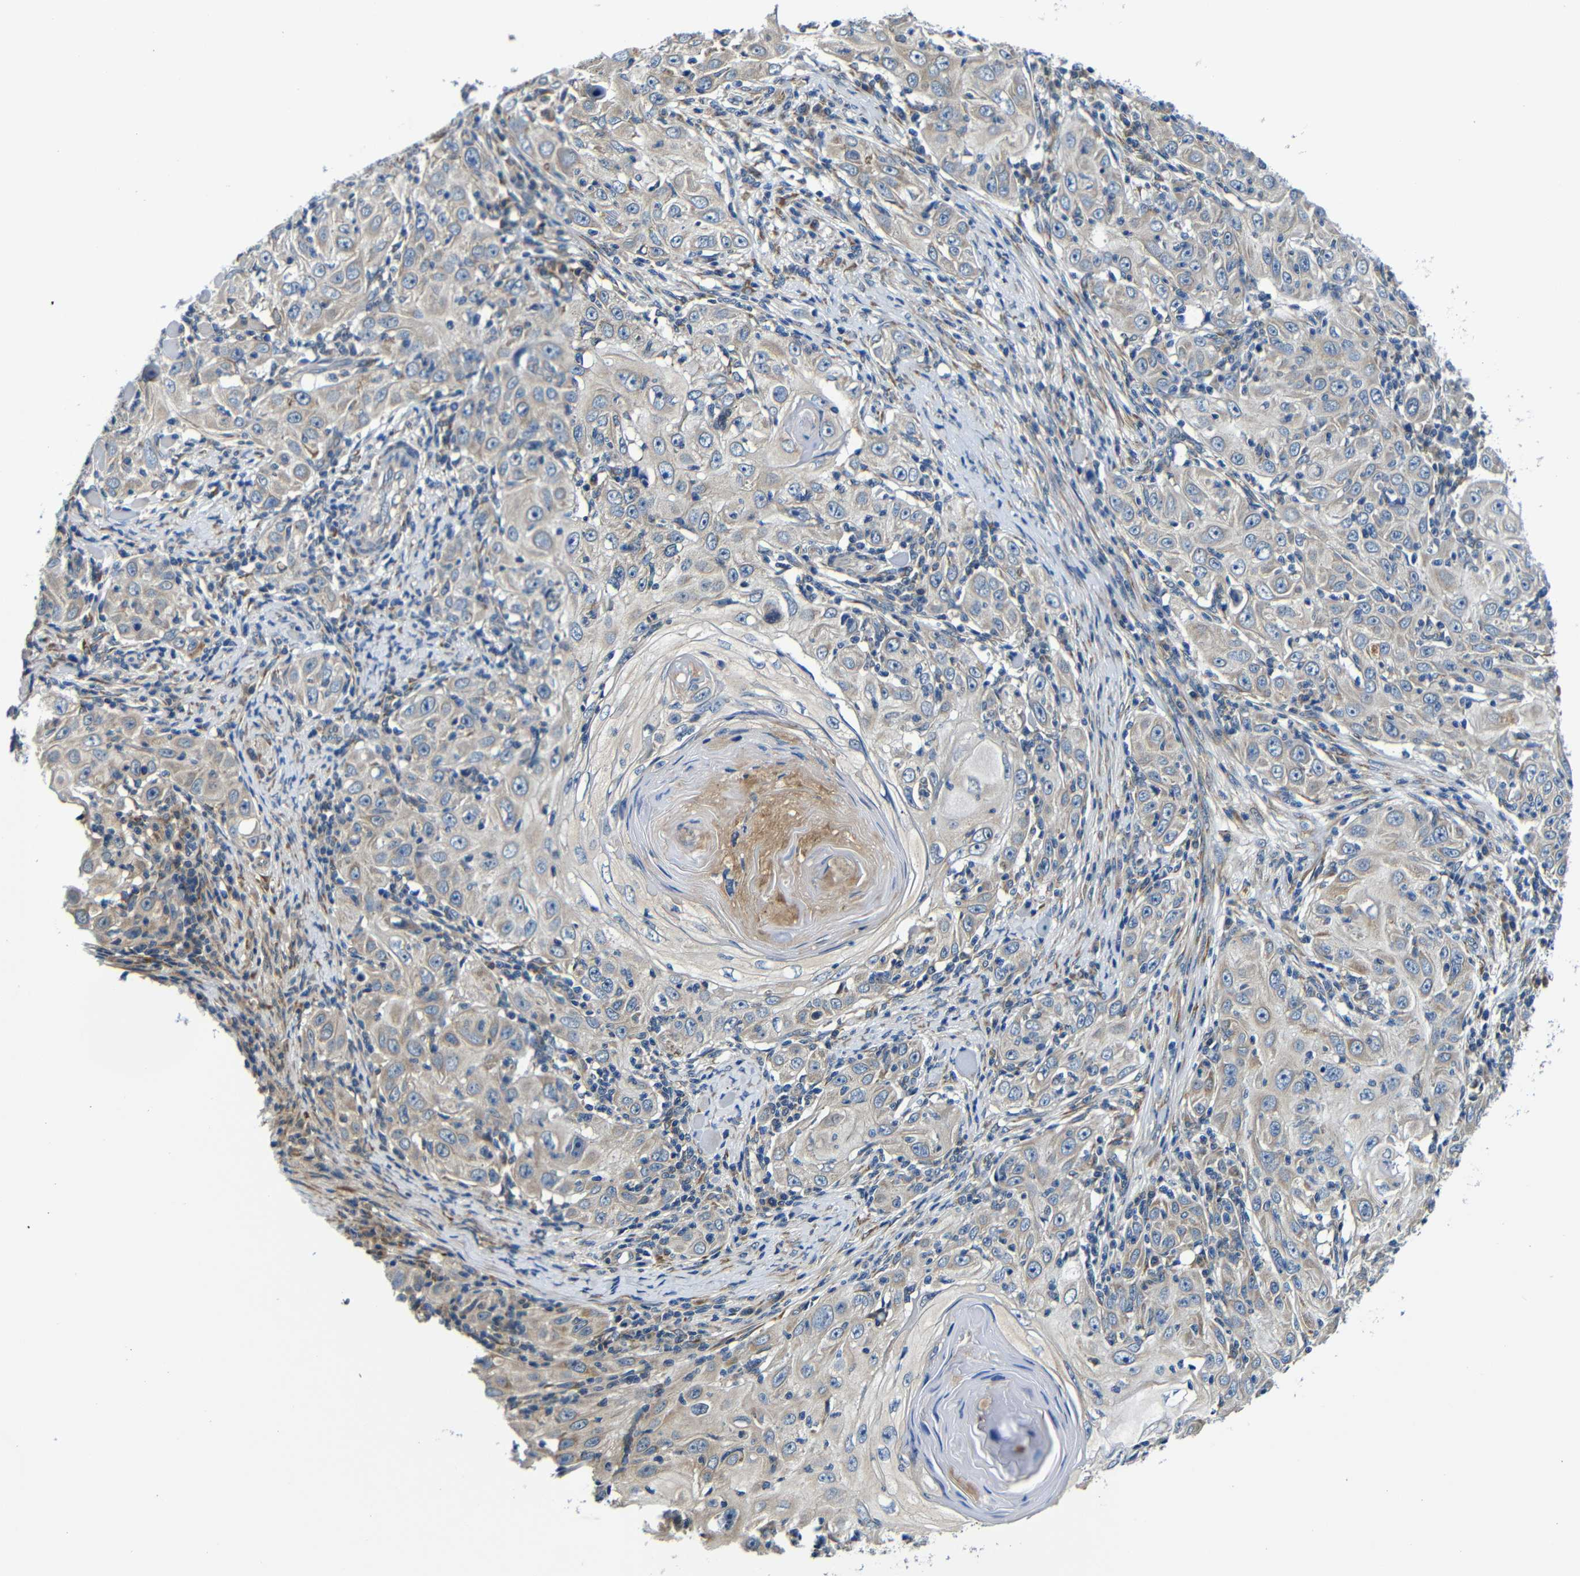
{"staining": {"intensity": "weak", "quantity": "25%-75%", "location": "cytoplasmic/membranous"}, "tissue": "skin cancer", "cell_type": "Tumor cells", "image_type": "cancer", "snomed": [{"axis": "morphology", "description": "Squamous cell carcinoma, NOS"}, {"axis": "topography", "description": "Skin"}], "caption": "DAB (3,3'-diaminobenzidine) immunohistochemical staining of human squamous cell carcinoma (skin) exhibits weak cytoplasmic/membranous protein staining in approximately 25%-75% of tumor cells. The protein is shown in brown color, while the nuclei are stained blue.", "gene": "FKBP14", "patient": {"sex": "female", "age": 88}}